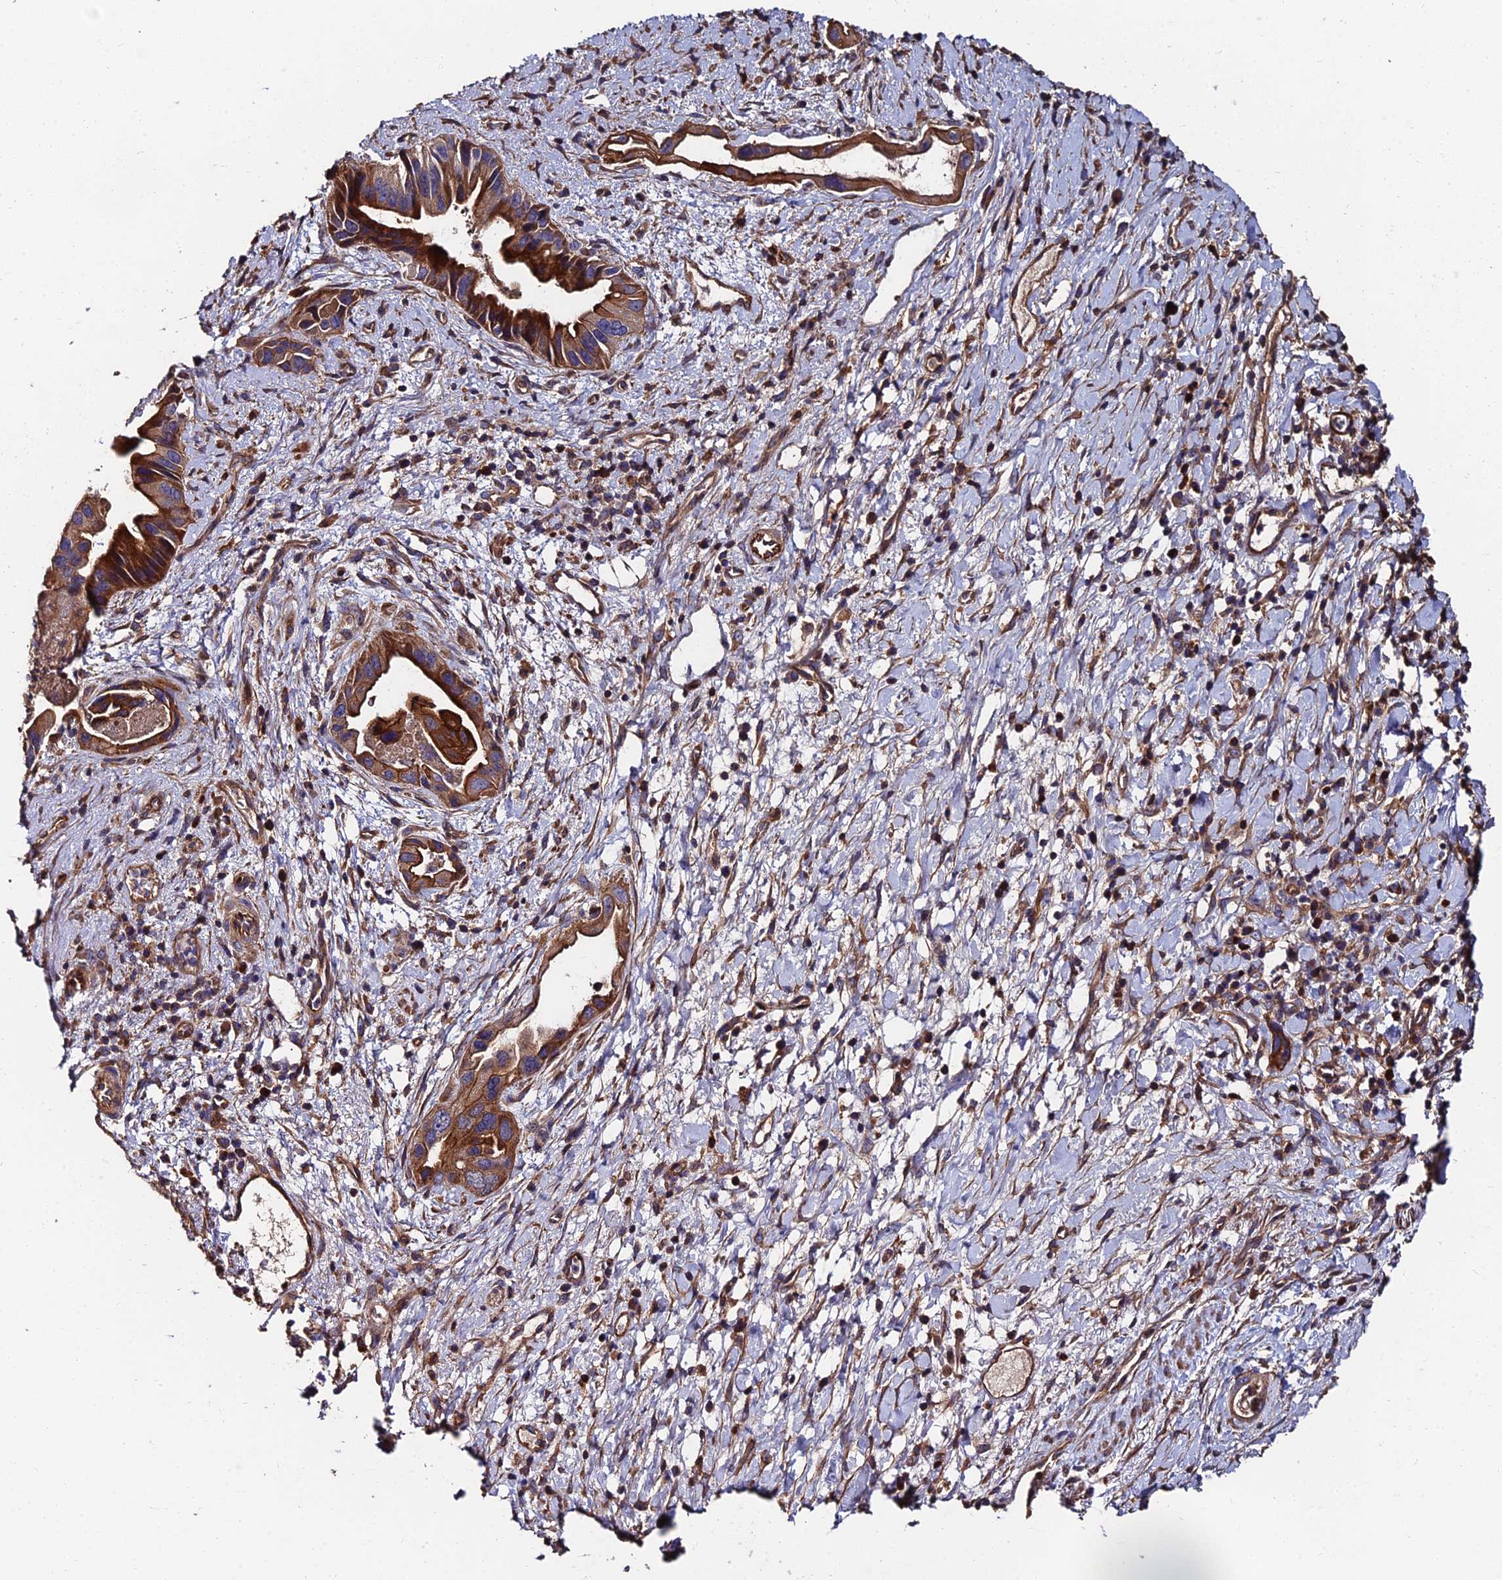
{"staining": {"intensity": "strong", "quantity": ">75%", "location": "cytoplasmic/membranous"}, "tissue": "pancreatic cancer", "cell_type": "Tumor cells", "image_type": "cancer", "snomed": [{"axis": "morphology", "description": "Adenocarcinoma, NOS"}, {"axis": "topography", "description": "Pancreas"}], "caption": "Immunohistochemical staining of adenocarcinoma (pancreatic) shows high levels of strong cytoplasmic/membranous protein positivity in approximately >75% of tumor cells.", "gene": "EXT1", "patient": {"sex": "female", "age": 77}}